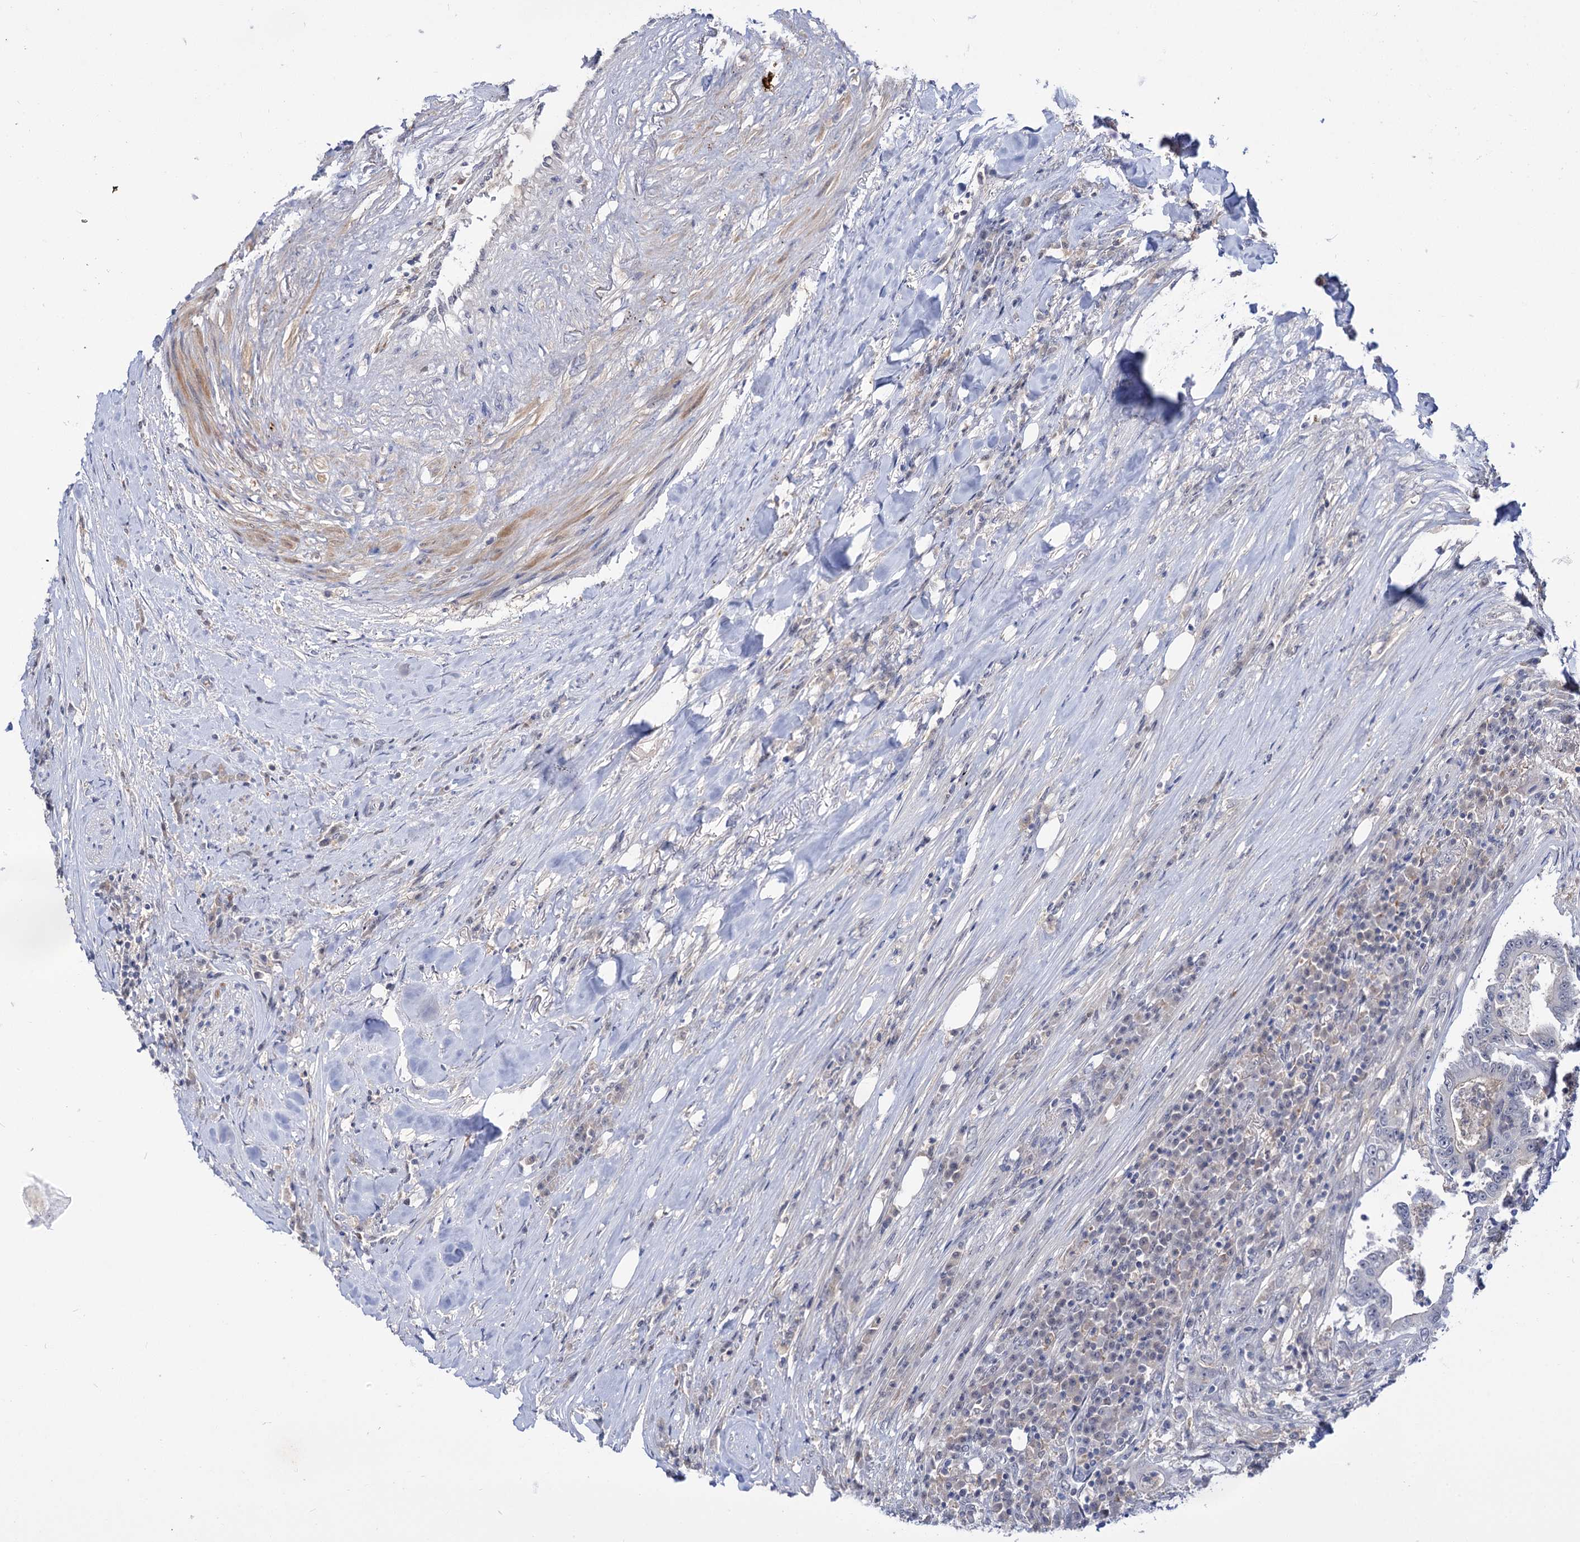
{"staining": {"intensity": "negative", "quantity": "none", "location": "none"}, "tissue": "colorectal cancer", "cell_type": "Tumor cells", "image_type": "cancer", "snomed": [{"axis": "morphology", "description": "Adenocarcinoma, NOS"}, {"axis": "topography", "description": "Colon"}], "caption": "DAB (3,3'-diaminobenzidine) immunohistochemical staining of human colorectal cancer demonstrates no significant expression in tumor cells.", "gene": "NEK10", "patient": {"sex": "male", "age": 83}}